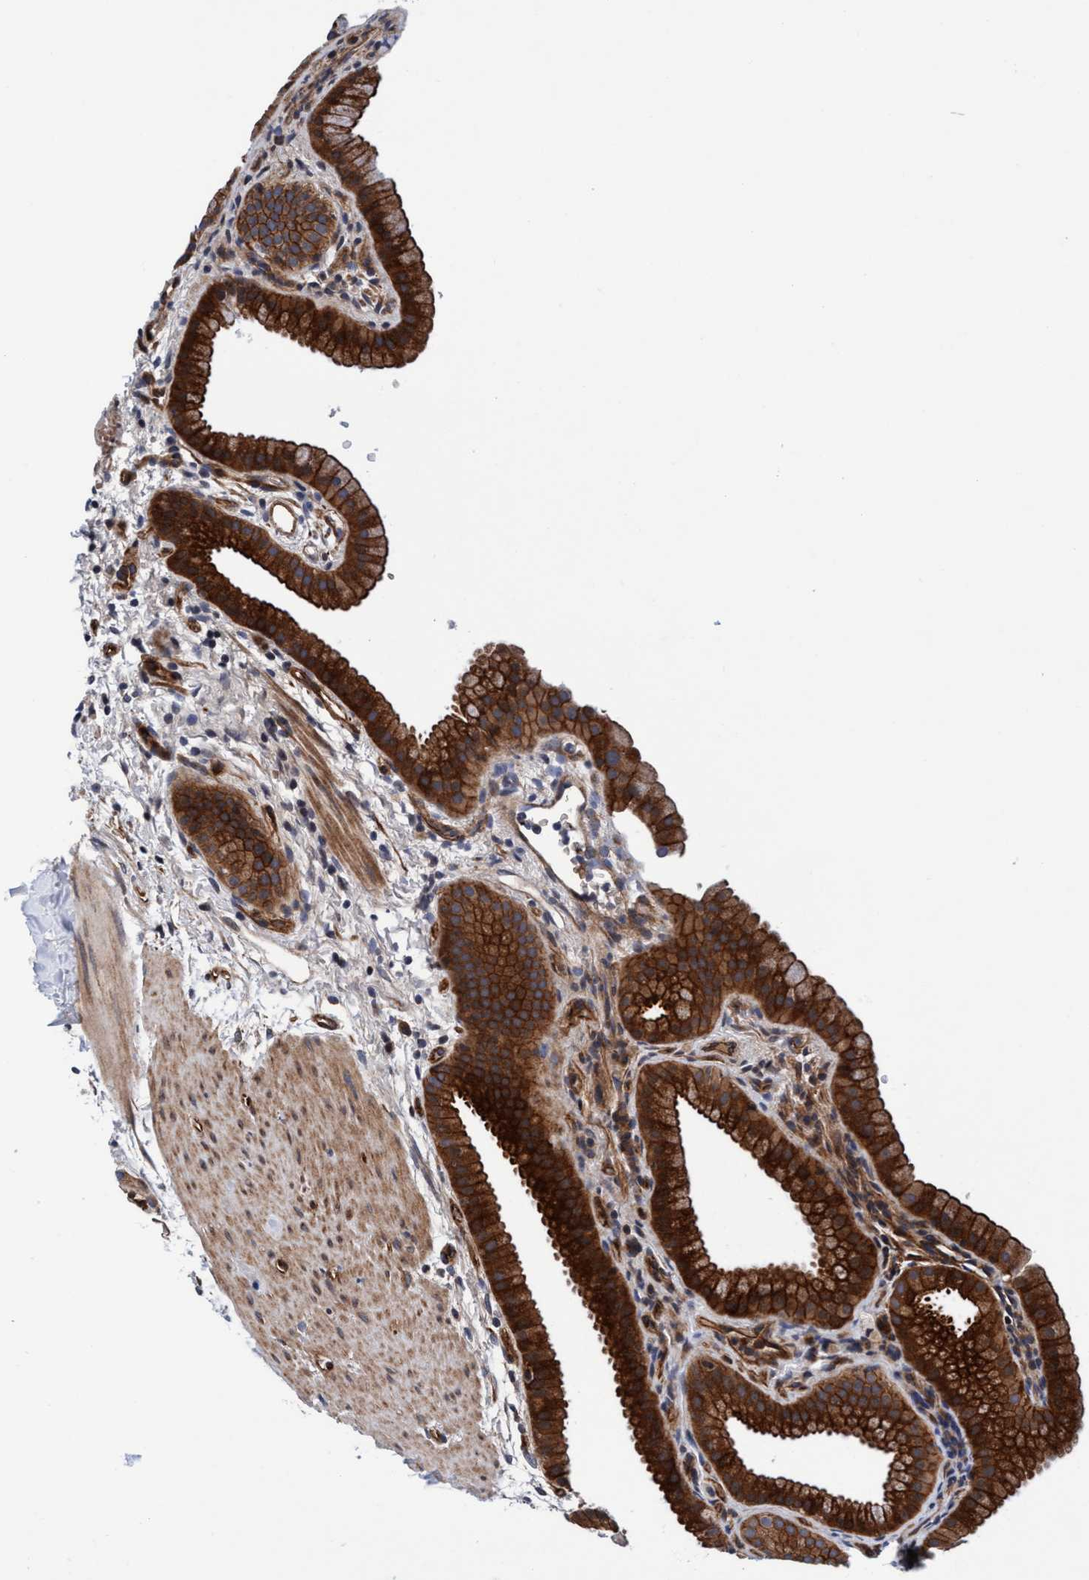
{"staining": {"intensity": "strong", "quantity": ">75%", "location": "cytoplasmic/membranous"}, "tissue": "gallbladder", "cell_type": "Glandular cells", "image_type": "normal", "snomed": [{"axis": "morphology", "description": "Normal tissue, NOS"}, {"axis": "topography", "description": "Gallbladder"}], "caption": "Brown immunohistochemical staining in benign human gallbladder reveals strong cytoplasmic/membranous staining in approximately >75% of glandular cells. (DAB (3,3'-diaminobenzidine) IHC, brown staining for protein, blue staining for nuclei).", "gene": "MCM3AP", "patient": {"sex": "female", "age": 64}}